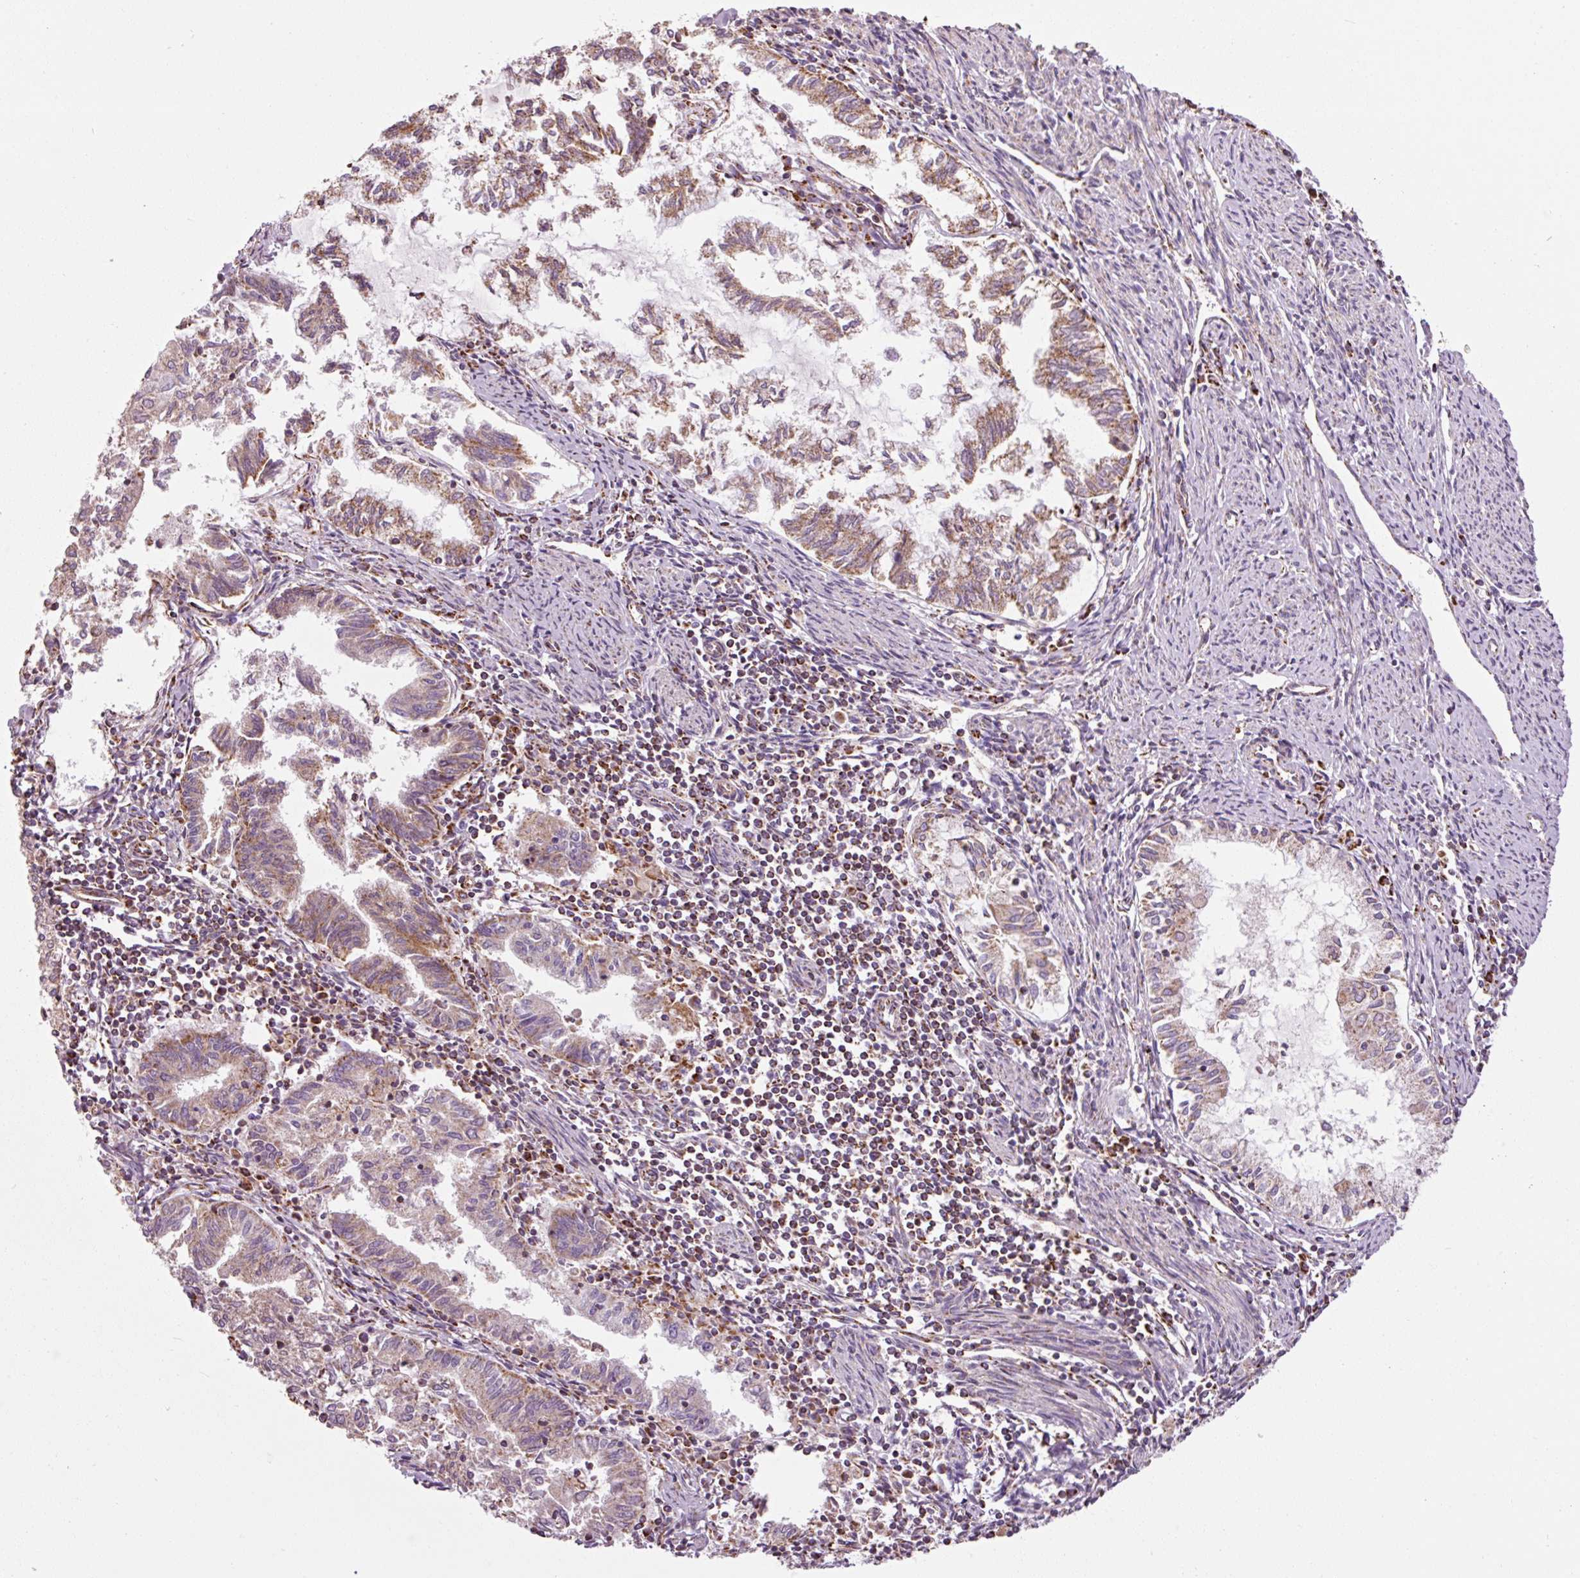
{"staining": {"intensity": "moderate", "quantity": ">75%", "location": "cytoplasmic/membranous"}, "tissue": "endometrial cancer", "cell_type": "Tumor cells", "image_type": "cancer", "snomed": [{"axis": "morphology", "description": "Adenocarcinoma, NOS"}, {"axis": "topography", "description": "Endometrium"}], "caption": "Adenocarcinoma (endometrial) was stained to show a protein in brown. There is medium levels of moderate cytoplasmic/membranous expression in about >75% of tumor cells.", "gene": "NDUFB4", "patient": {"sex": "female", "age": 79}}